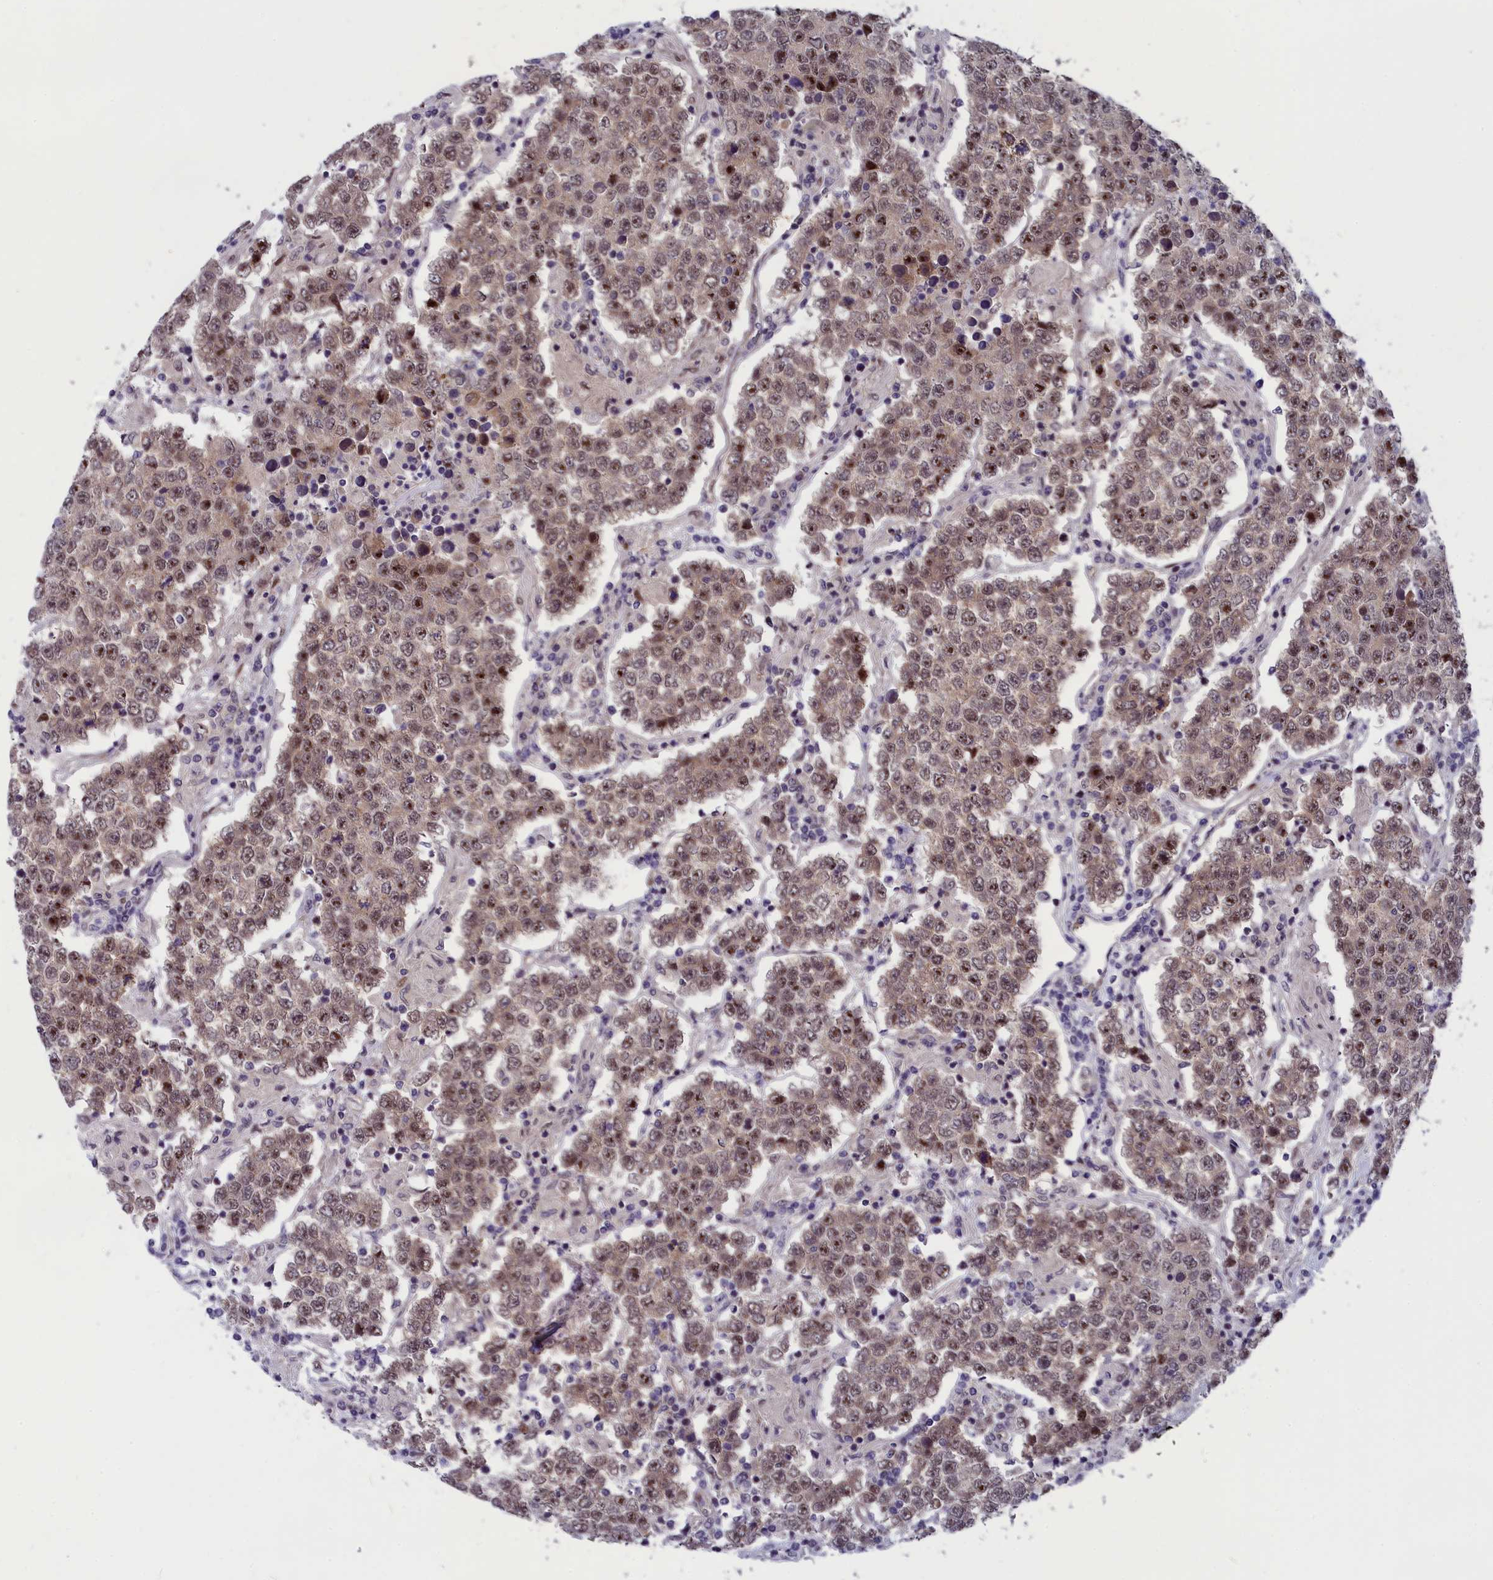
{"staining": {"intensity": "moderate", "quantity": ">75%", "location": "nuclear"}, "tissue": "testis cancer", "cell_type": "Tumor cells", "image_type": "cancer", "snomed": [{"axis": "morphology", "description": "Normal tissue, NOS"}, {"axis": "morphology", "description": "Urothelial carcinoma, High grade"}, {"axis": "morphology", "description": "Seminoma, NOS"}, {"axis": "morphology", "description": "Carcinoma, Embryonal, NOS"}, {"axis": "topography", "description": "Urinary bladder"}, {"axis": "topography", "description": "Testis"}], "caption": "Immunohistochemical staining of human testis cancer (high-grade urothelial carcinoma) demonstrates medium levels of moderate nuclear positivity in about >75% of tumor cells.", "gene": "ANKRD34B", "patient": {"sex": "male", "age": 41}}